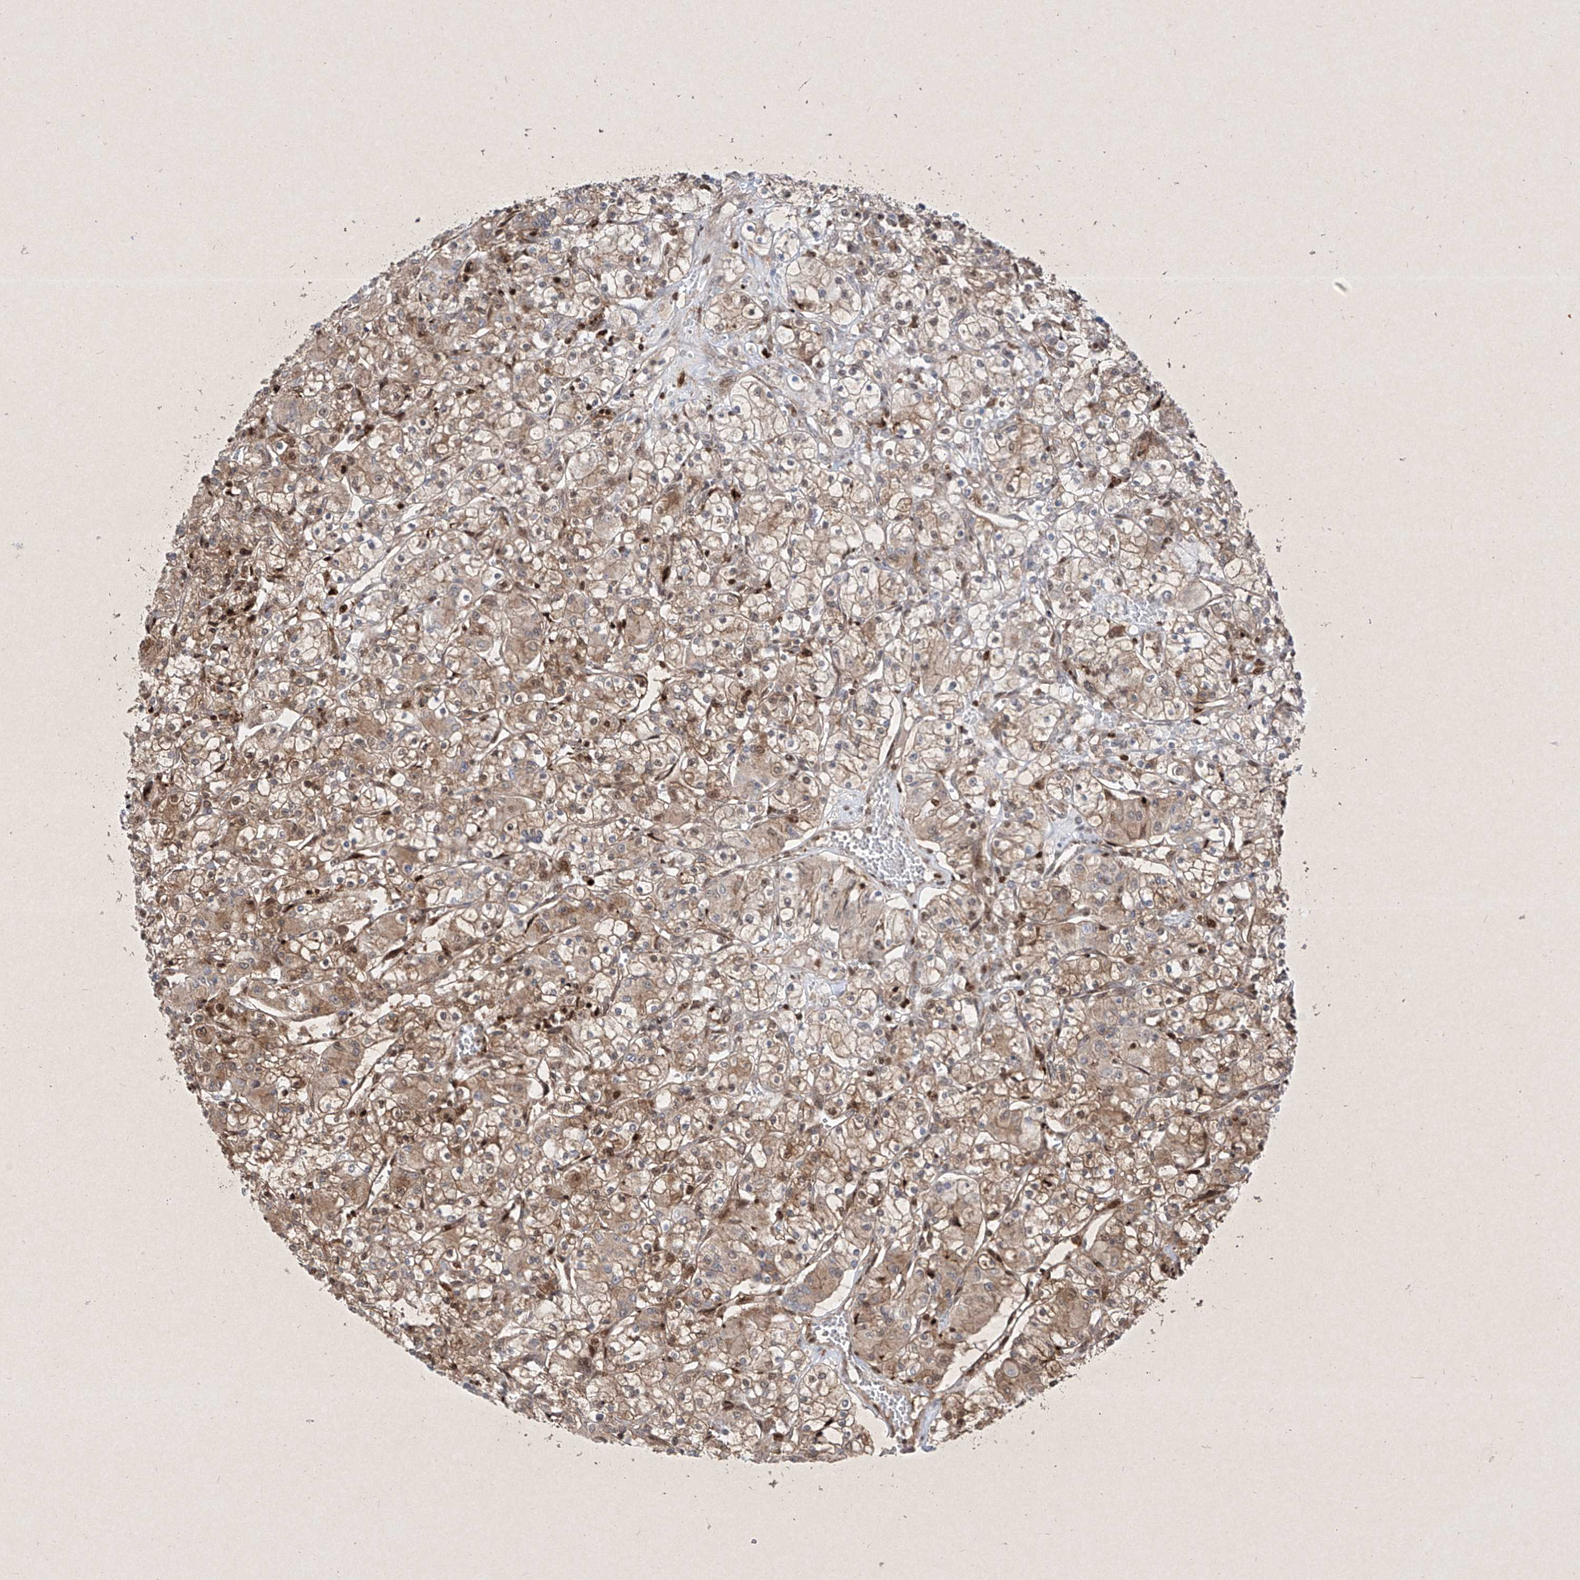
{"staining": {"intensity": "moderate", "quantity": ">75%", "location": "cytoplasmic/membranous,nuclear"}, "tissue": "renal cancer", "cell_type": "Tumor cells", "image_type": "cancer", "snomed": [{"axis": "morphology", "description": "Adenocarcinoma, NOS"}, {"axis": "topography", "description": "Kidney"}], "caption": "Renal cancer (adenocarcinoma) stained for a protein displays moderate cytoplasmic/membranous and nuclear positivity in tumor cells.", "gene": "PSMB10", "patient": {"sex": "female", "age": 59}}